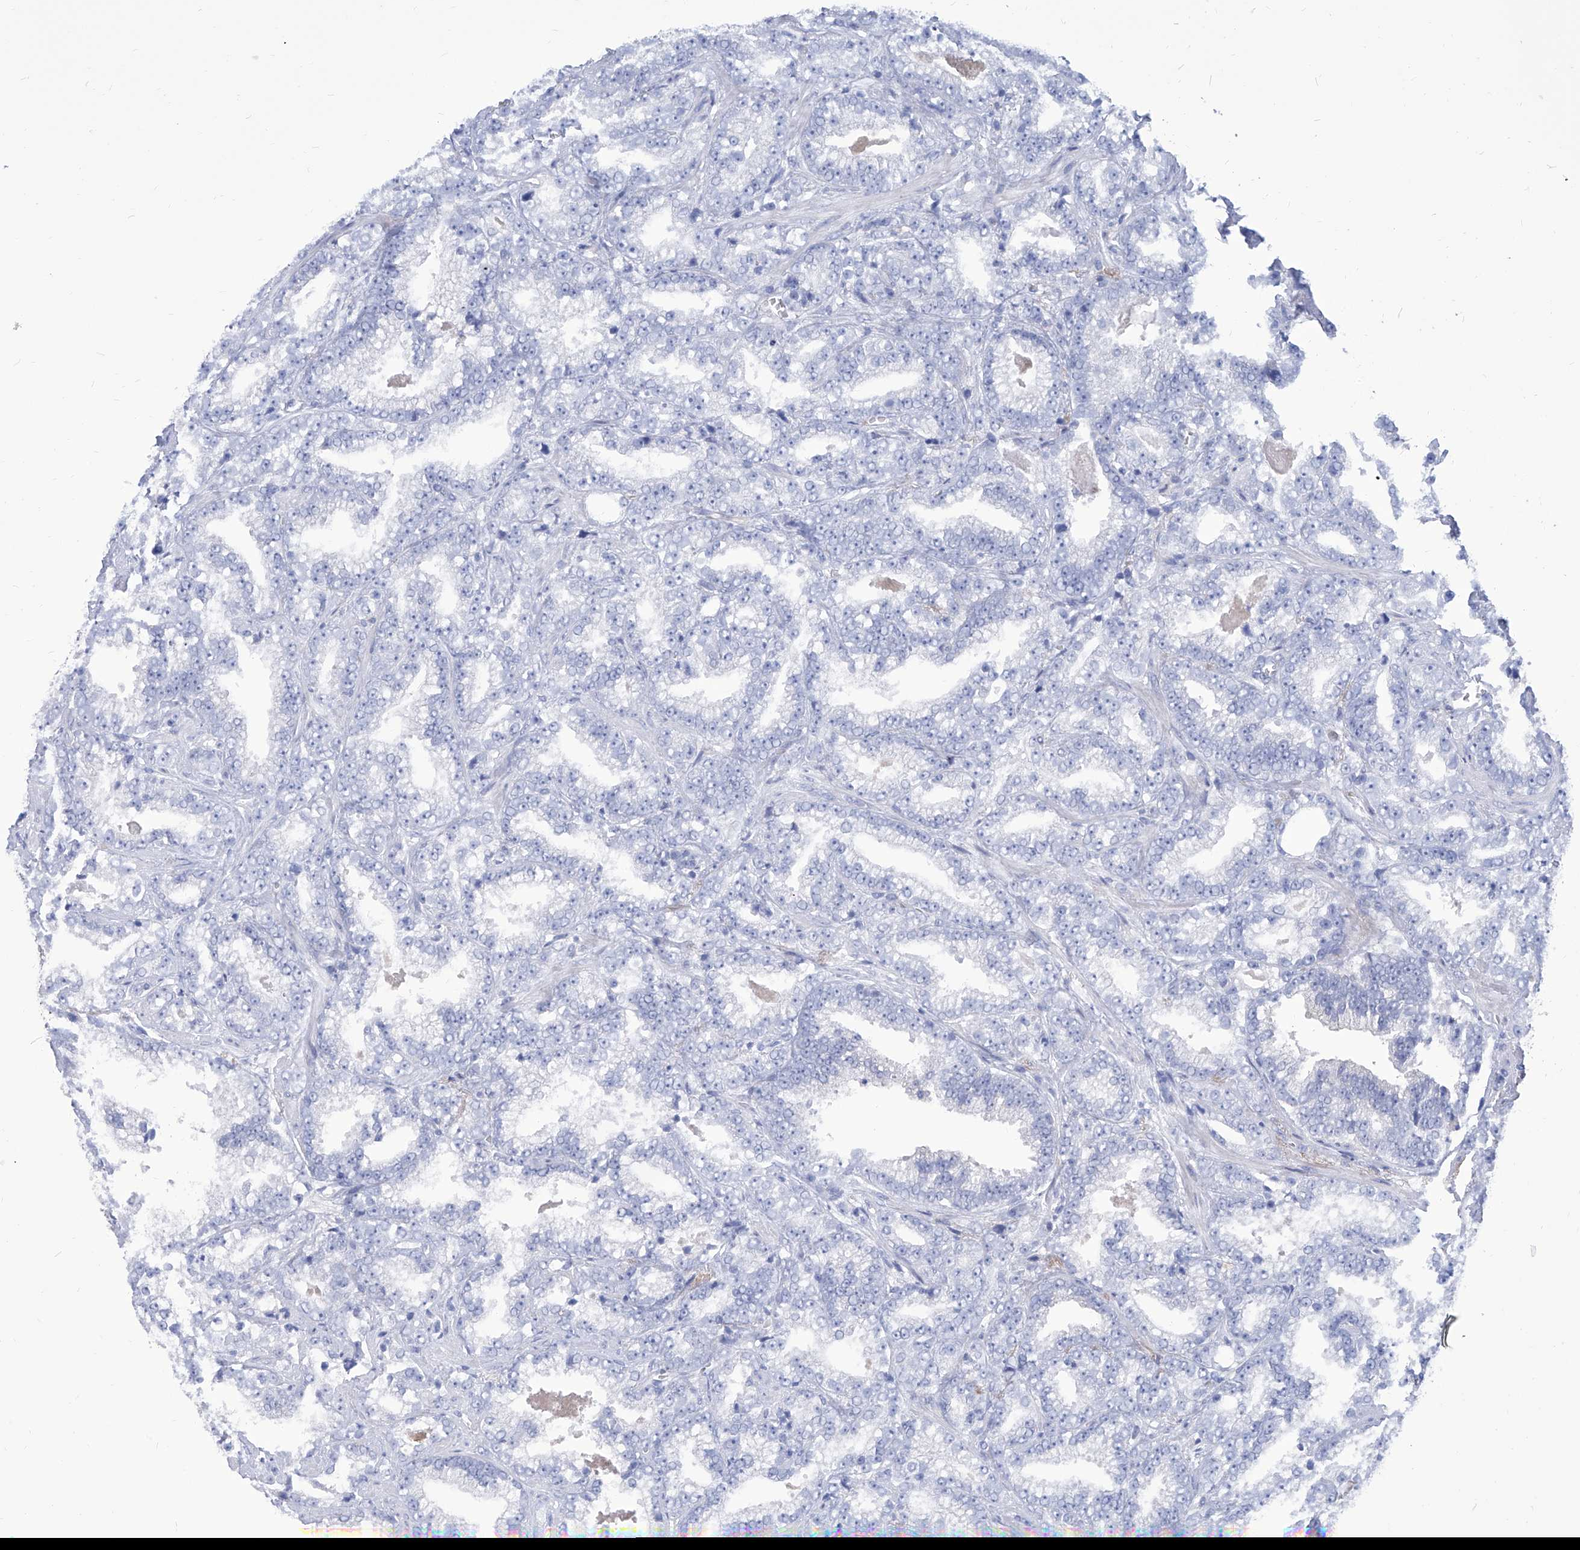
{"staining": {"intensity": "negative", "quantity": "none", "location": "none"}, "tissue": "prostate cancer", "cell_type": "Tumor cells", "image_type": "cancer", "snomed": [{"axis": "morphology", "description": "Adenocarcinoma, High grade"}, {"axis": "topography", "description": "Prostate and seminal vesicle, NOS"}], "caption": "Tumor cells show no significant protein expression in prostate cancer (adenocarcinoma (high-grade)).", "gene": "SMS", "patient": {"sex": "male", "age": 67}}